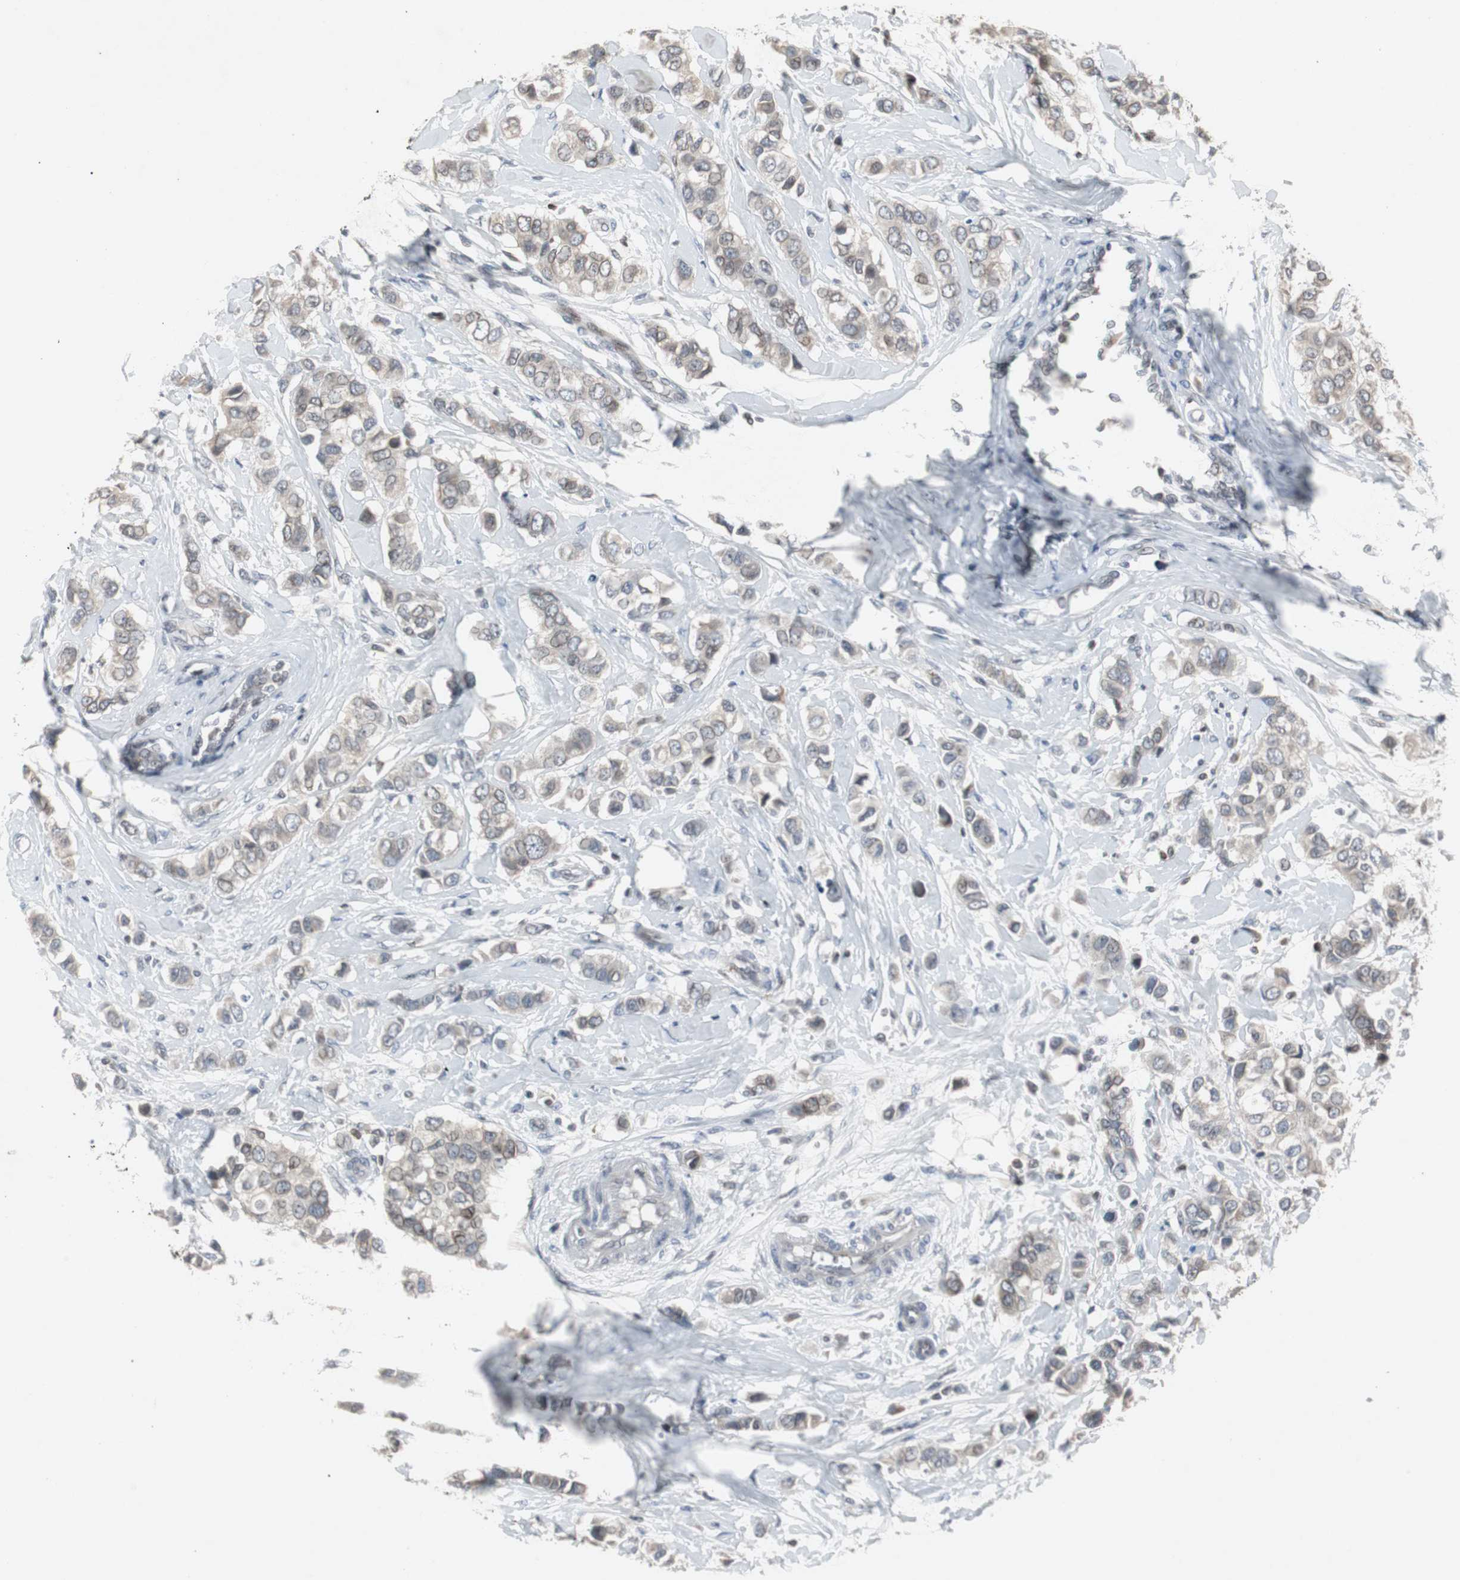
{"staining": {"intensity": "weak", "quantity": "25%-75%", "location": "cytoplasmic/membranous"}, "tissue": "breast cancer", "cell_type": "Tumor cells", "image_type": "cancer", "snomed": [{"axis": "morphology", "description": "Duct carcinoma"}, {"axis": "topography", "description": "Breast"}], "caption": "A high-resolution photomicrograph shows IHC staining of breast cancer (infiltrating ductal carcinoma), which exhibits weak cytoplasmic/membranous expression in approximately 25%-75% of tumor cells.", "gene": "ZNF396", "patient": {"sex": "female", "age": 50}}